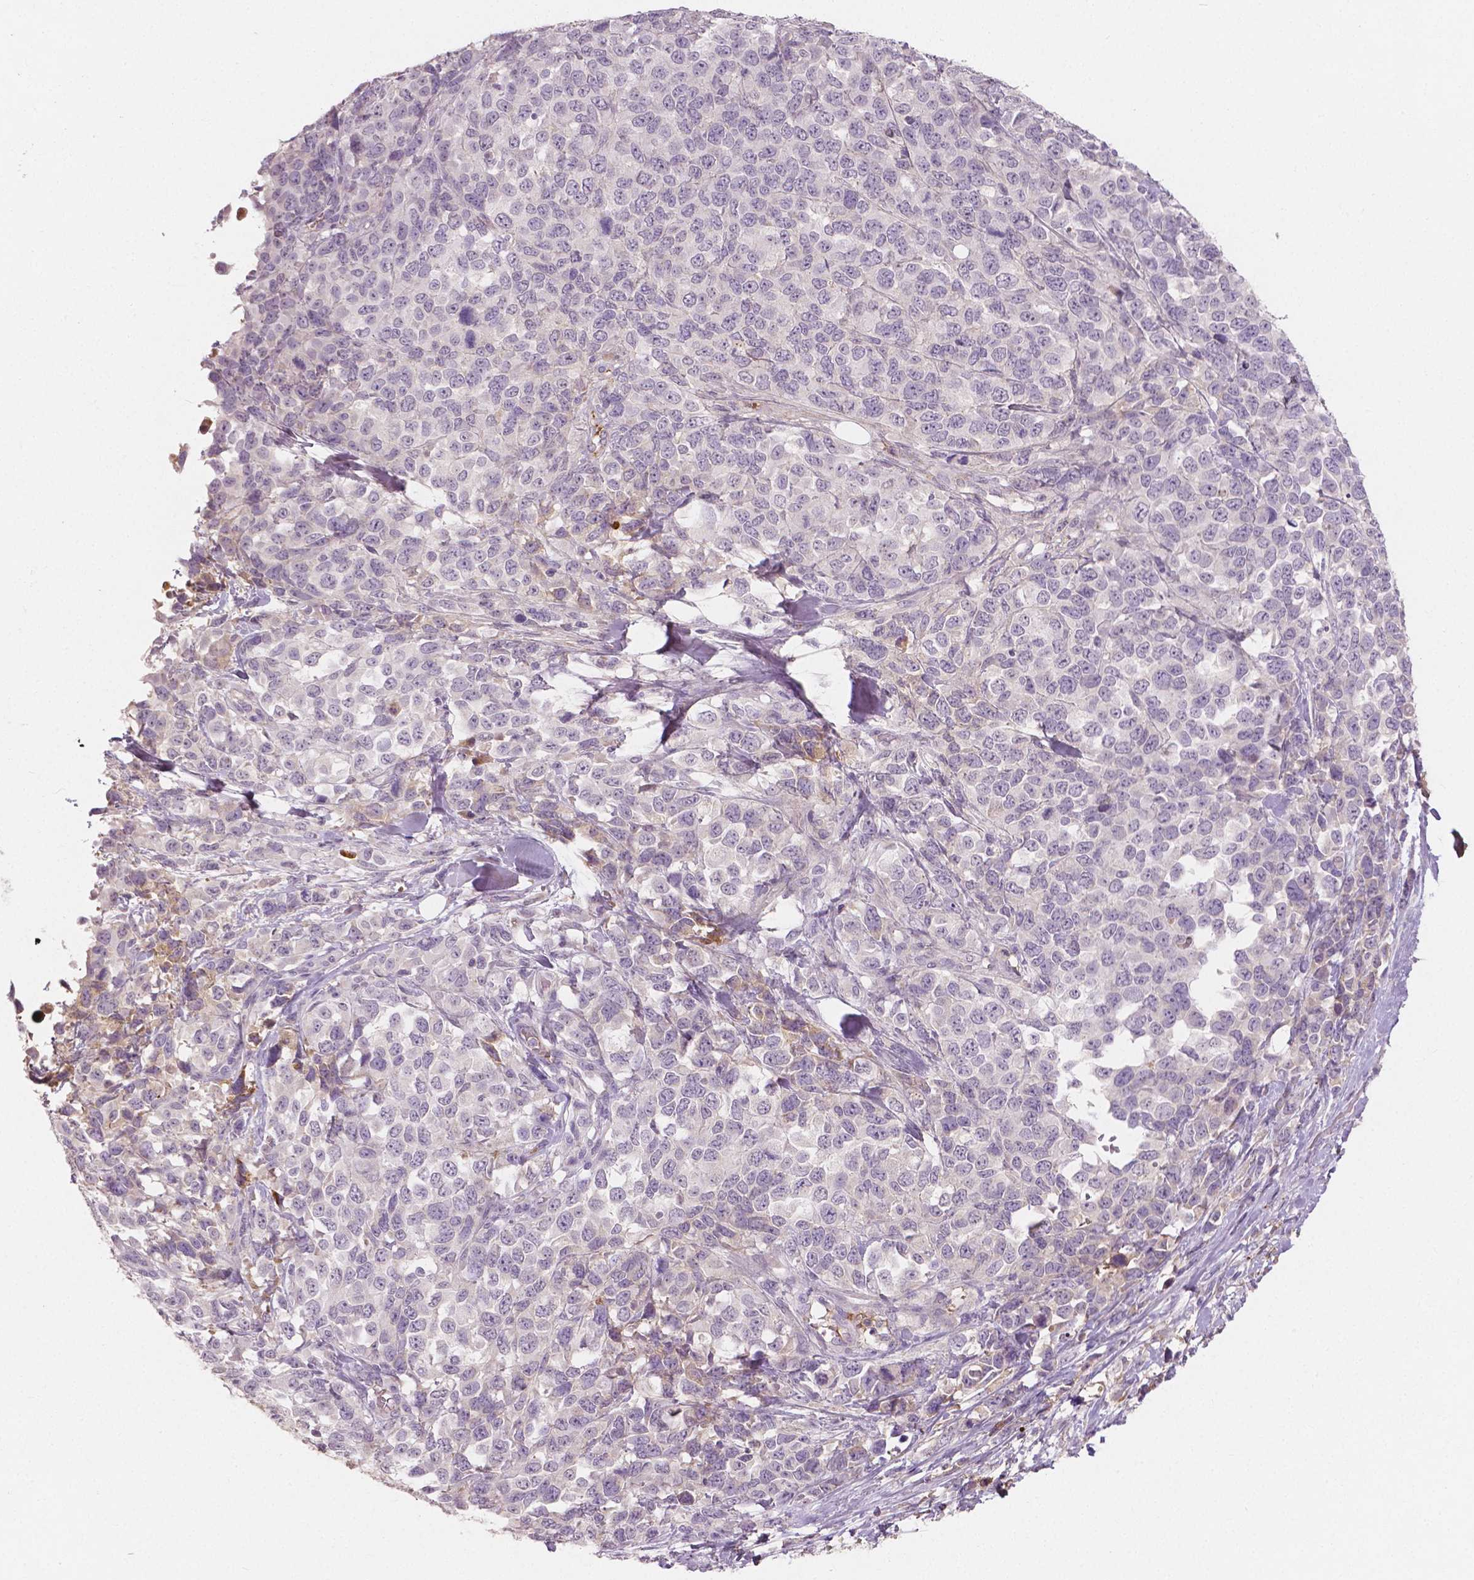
{"staining": {"intensity": "negative", "quantity": "none", "location": "none"}, "tissue": "melanoma", "cell_type": "Tumor cells", "image_type": "cancer", "snomed": [{"axis": "morphology", "description": "Malignant melanoma, Metastatic site"}, {"axis": "topography", "description": "Skin"}], "caption": "IHC photomicrograph of neoplastic tissue: human malignant melanoma (metastatic site) stained with DAB (3,3'-diaminobenzidine) shows no significant protein staining in tumor cells.", "gene": "APOA4", "patient": {"sex": "male", "age": 84}}